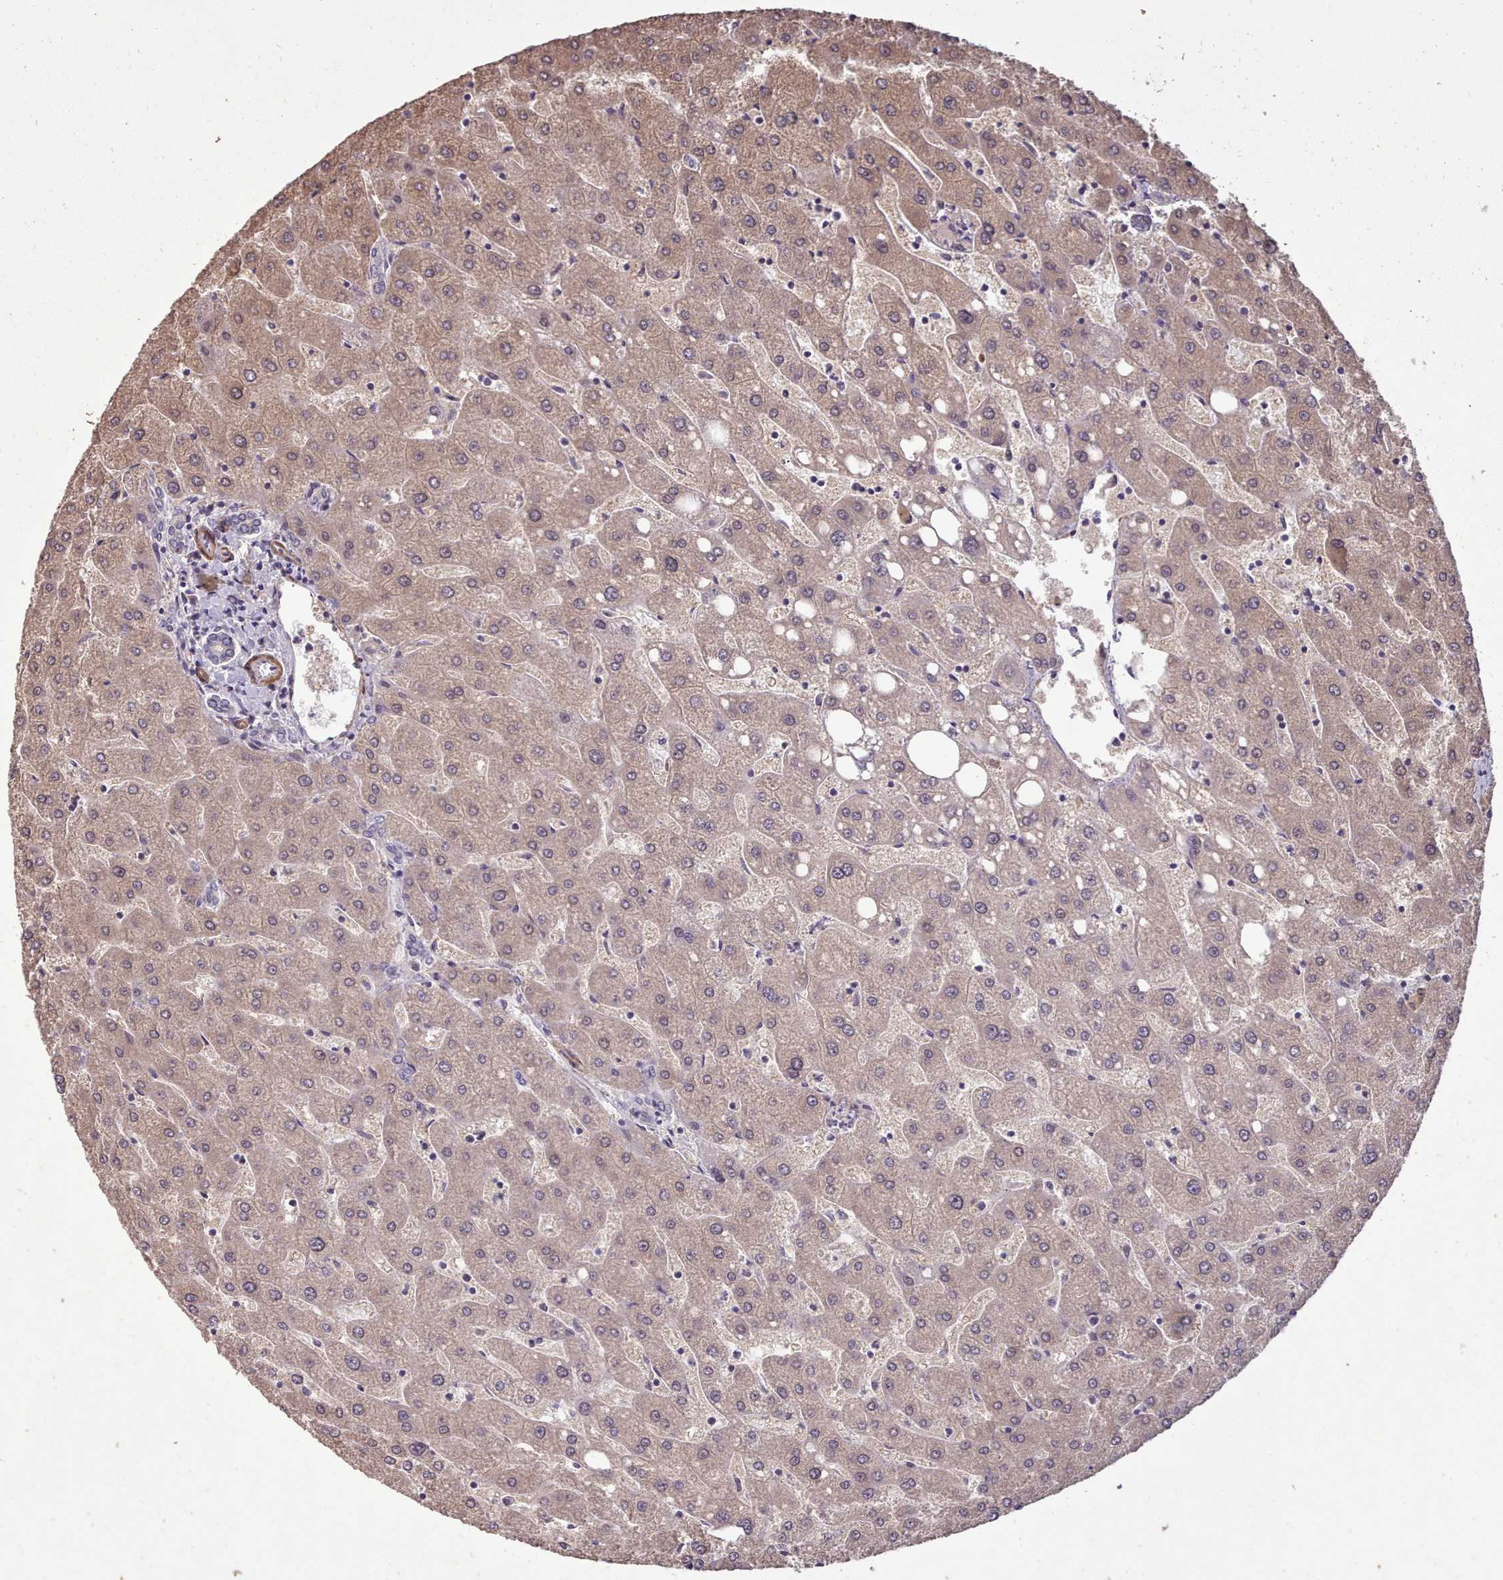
{"staining": {"intensity": "negative", "quantity": "none", "location": "none"}, "tissue": "liver", "cell_type": "Cholangiocytes", "image_type": "normal", "snomed": [{"axis": "morphology", "description": "Normal tissue, NOS"}, {"axis": "topography", "description": "Liver"}], "caption": "High power microscopy micrograph of an immunohistochemistry (IHC) image of unremarkable liver, revealing no significant expression in cholangiocytes.", "gene": "NLRC4", "patient": {"sex": "male", "age": 67}}